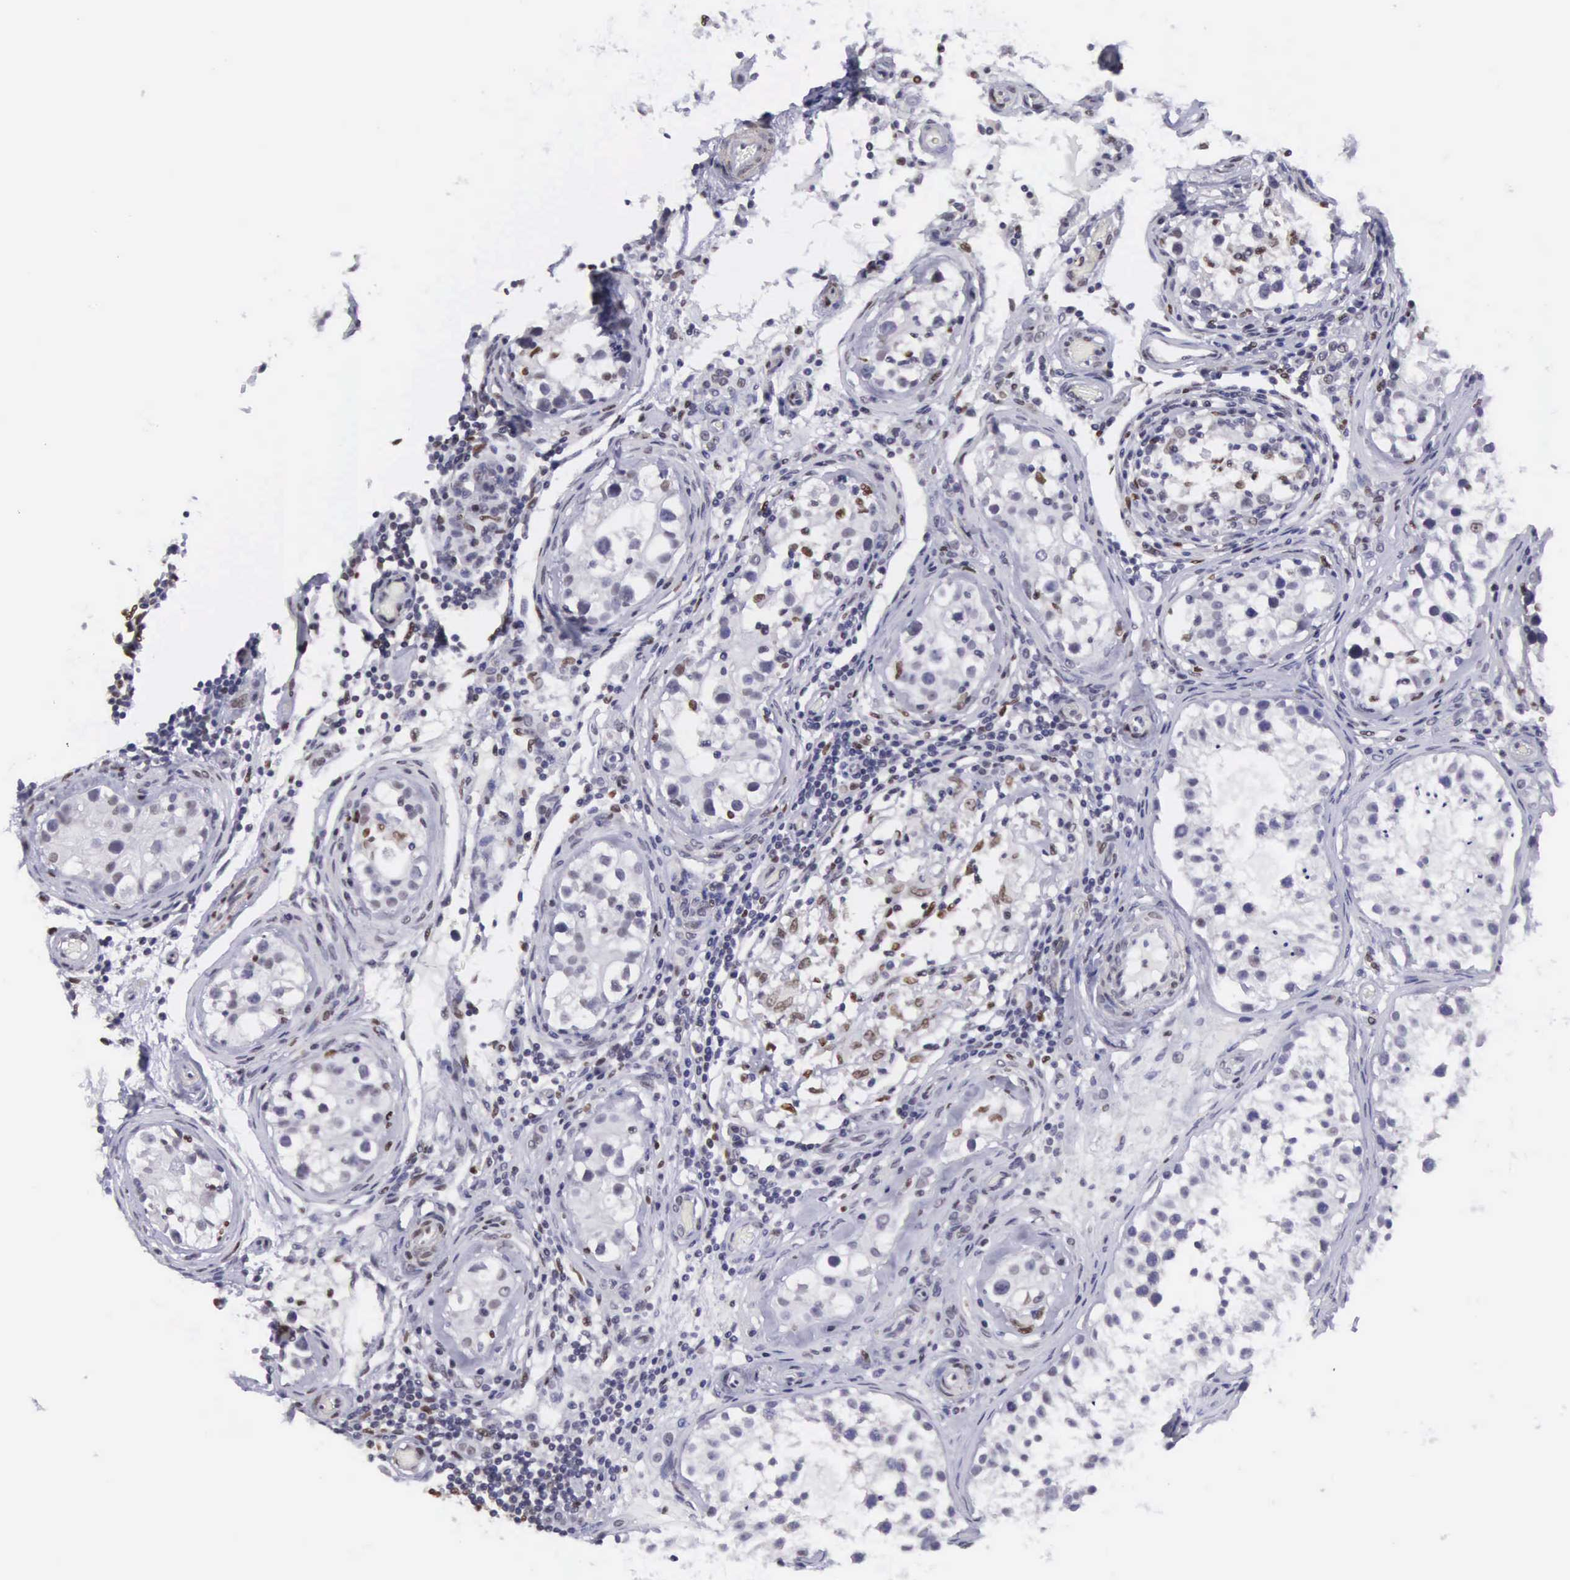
{"staining": {"intensity": "moderate", "quantity": "25%-75%", "location": "nuclear"}, "tissue": "testis", "cell_type": "Cells in seminiferous ducts", "image_type": "normal", "snomed": [{"axis": "morphology", "description": "Normal tissue, NOS"}, {"axis": "topography", "description": "Testis"}], "caption": "The immunohistochemical stain shows moderate nuclear expression in cells in seminiferous ducts of normal testis.", "gene": "ETV6", "patient": {"sex": "male", "age": 24}}